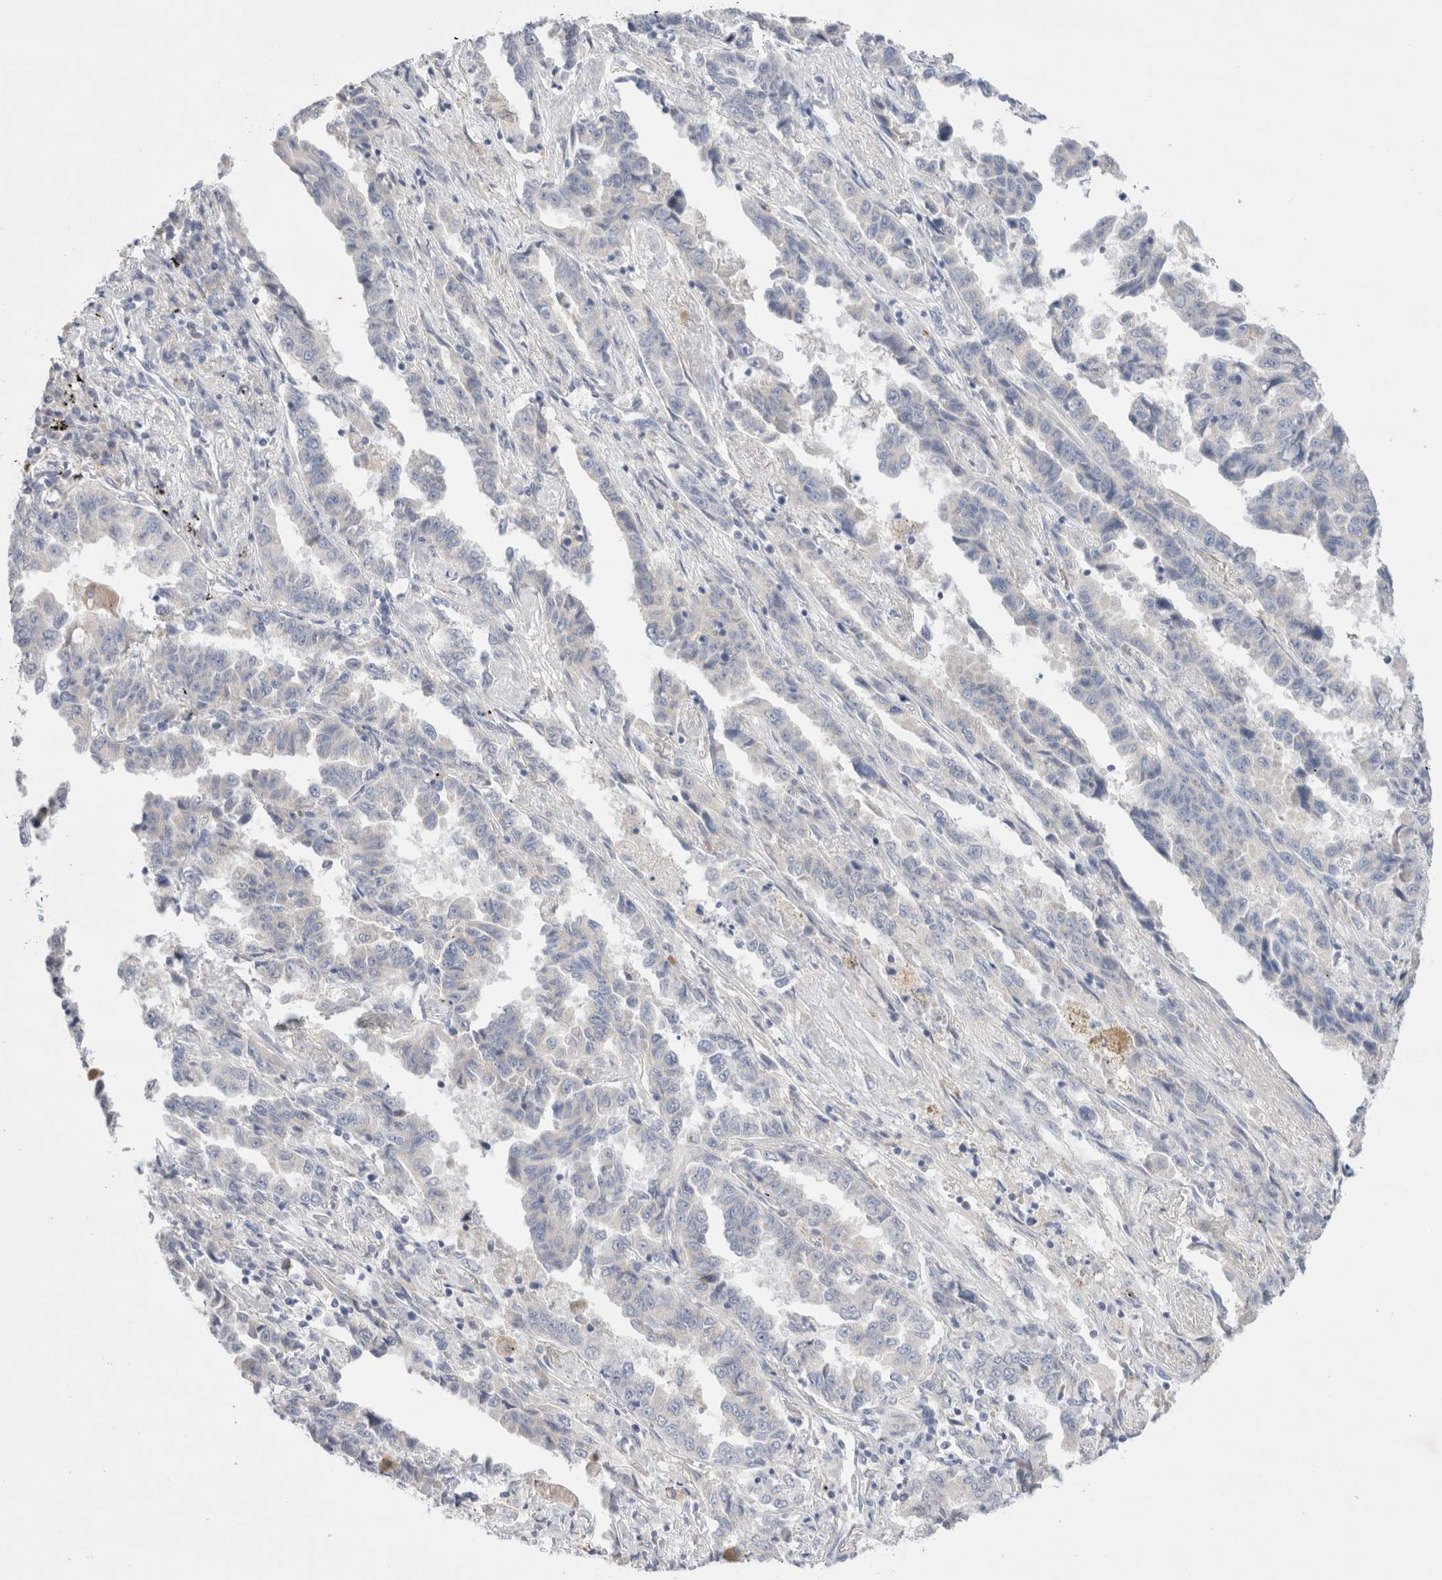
{"staining": {"intensity": "negative", "quantity": "none", "location": "none"}, "tissue": "lung cancer", "cell_type": "Tumor cells", "image_type": "cancer", "snomed": [{"axis": "morphology", "description": "Adenocarcinoma, NOS"}, {"axis": "topography", "description": "Lung"}], "caption": "IHC histopathology image of human lung cancer (adenocarcinoma) stained for a protein (brown), which reveals no positivity in tumor cells.", "gene": "SPATA20", "patient": {"sex": "female", "age": 51}}